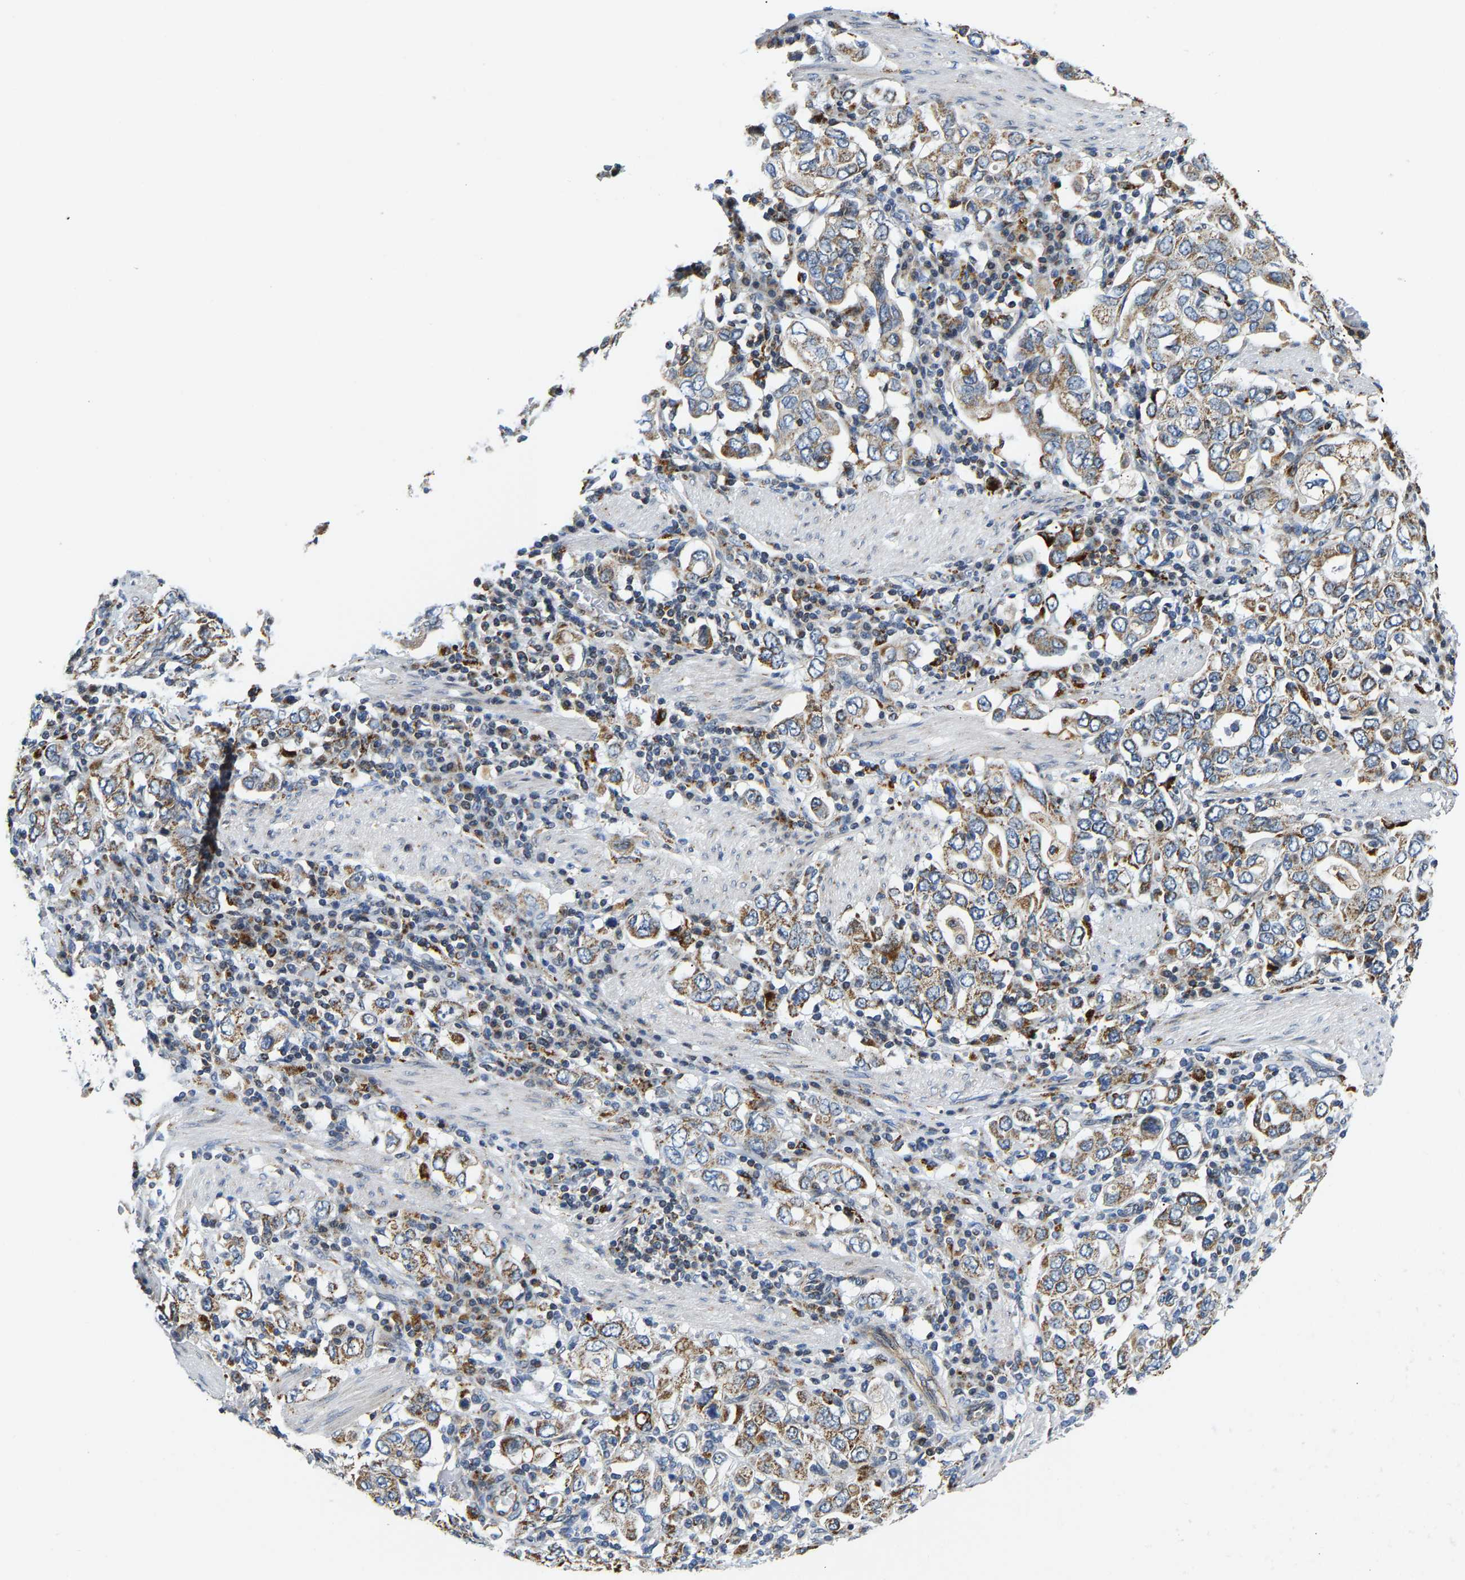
{"staining": {"intensity": "moderate", "quantity": ">75%", "location": "cytoplasmic/membranous"}, "tissue": "stomach cancer", "cell_type": "Tumor cells", "image_type": "cancer", "snomed": [{"axis": "morphology", "description": "Adenocarcinoma, NOS"}, {"axis": "topography", "description": "Stomach, upper"}], "caption": "Adenocarcinoma (stomach) was stained to show a protein in brown. There is medium levels of moderate cytoplasmic/membranous staining in about >75% of tumor cells.", "gene": "GIMAP7", "patient": {"sex": "male", "age": 62}}